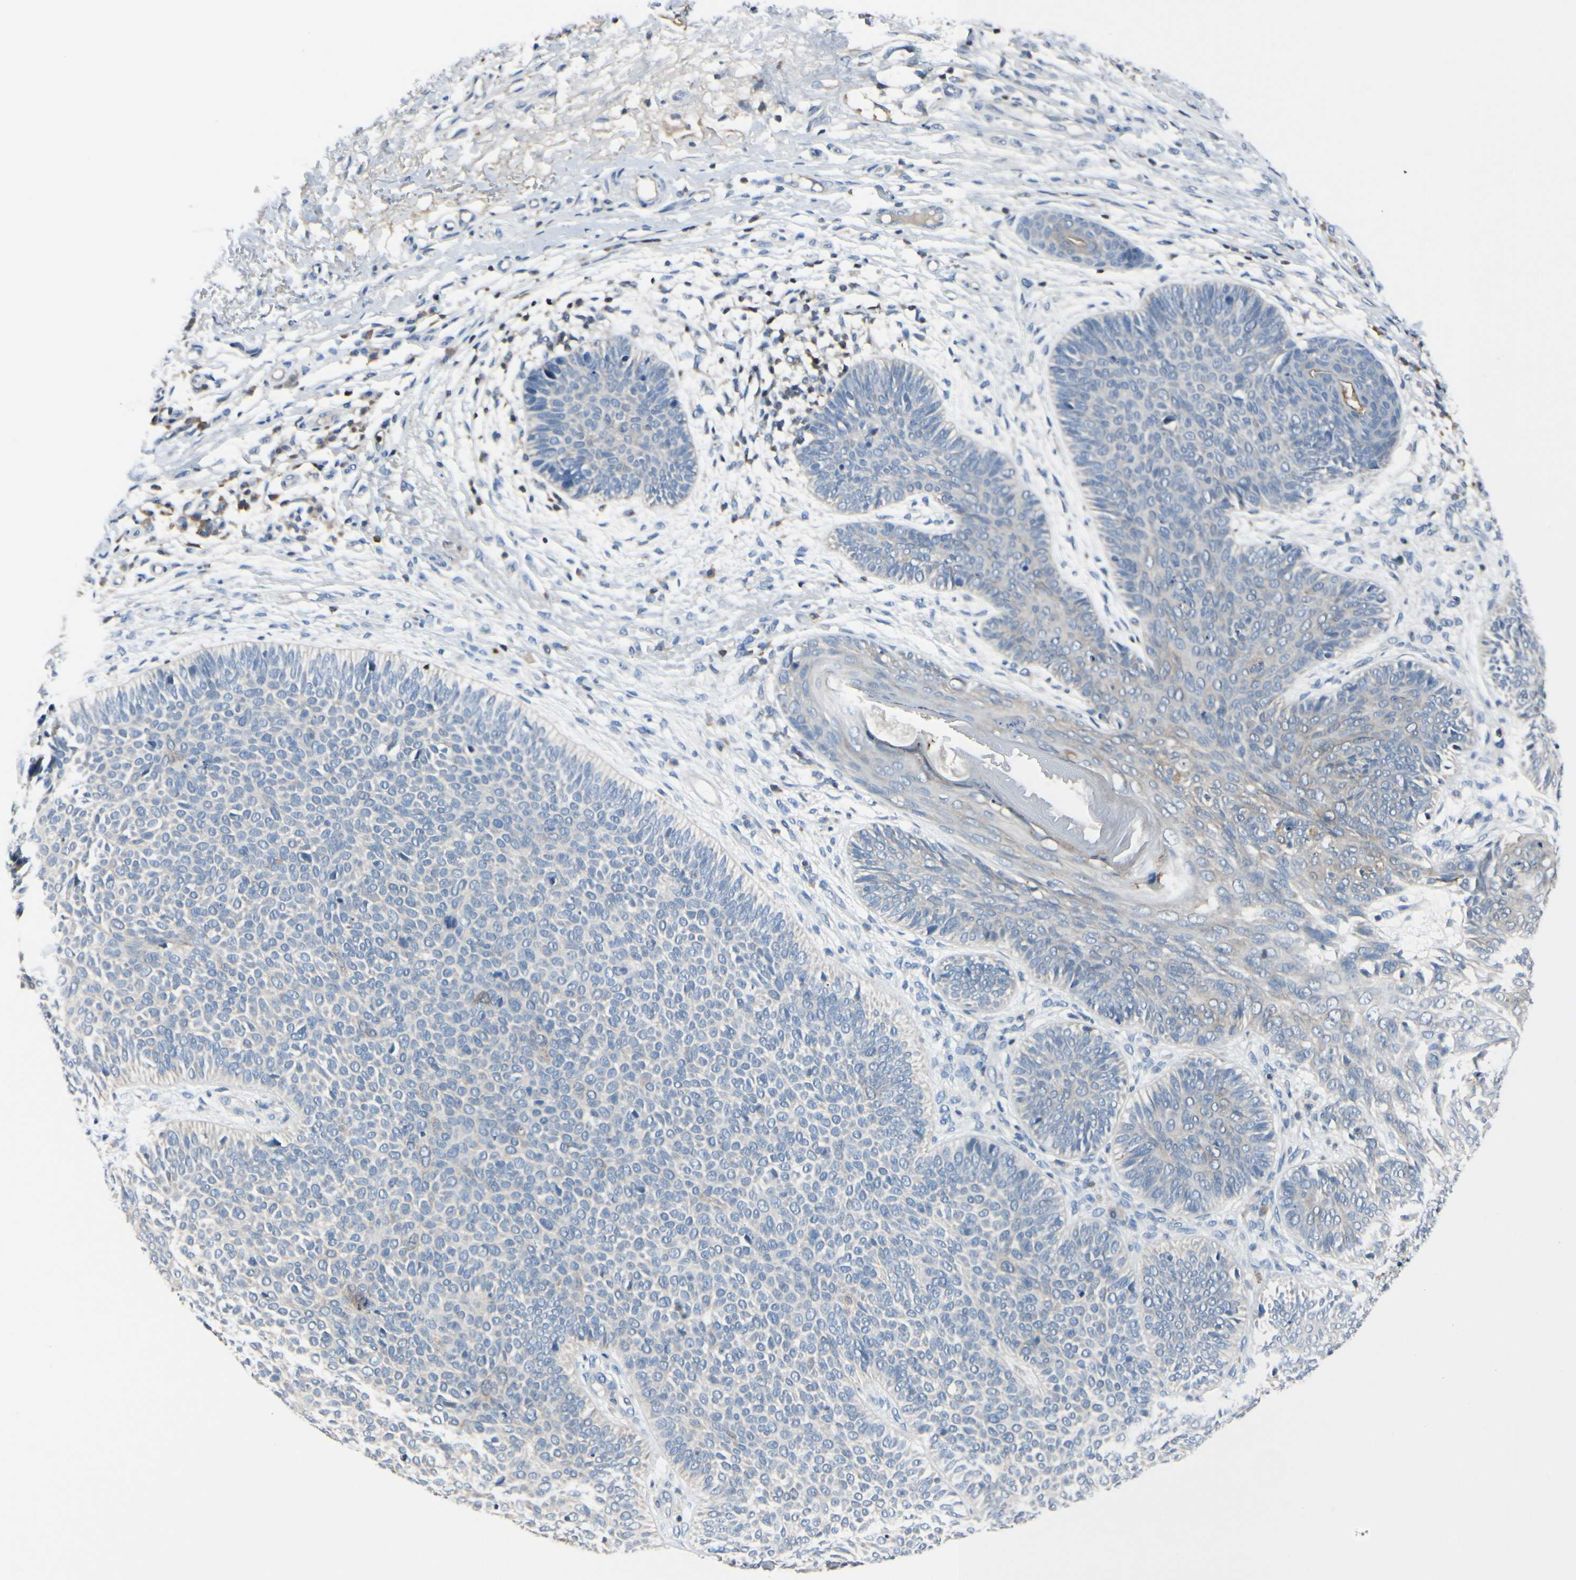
{"staining": {"intensity": "negative", "quantity": "none", "location": "none"}, "tissue": "skin cancer", "cell_type": "Tumor cells", "image_type": "cancer", "snomed": [{"axis": "morphology", "description": "Normal tissue, NOS"}, {"axis": "morphology", "description": "Basal cell carcinoma"}, {"axis": "topography", "description": "Skin"}], "caption": "Human skin basal cell carcinoma stained for a protein using immunohistochemistry demonstrates no positivity in tumor cells.", "gene": "SLC9A3R1", "patient": {"sex": "male", "age": 52}}